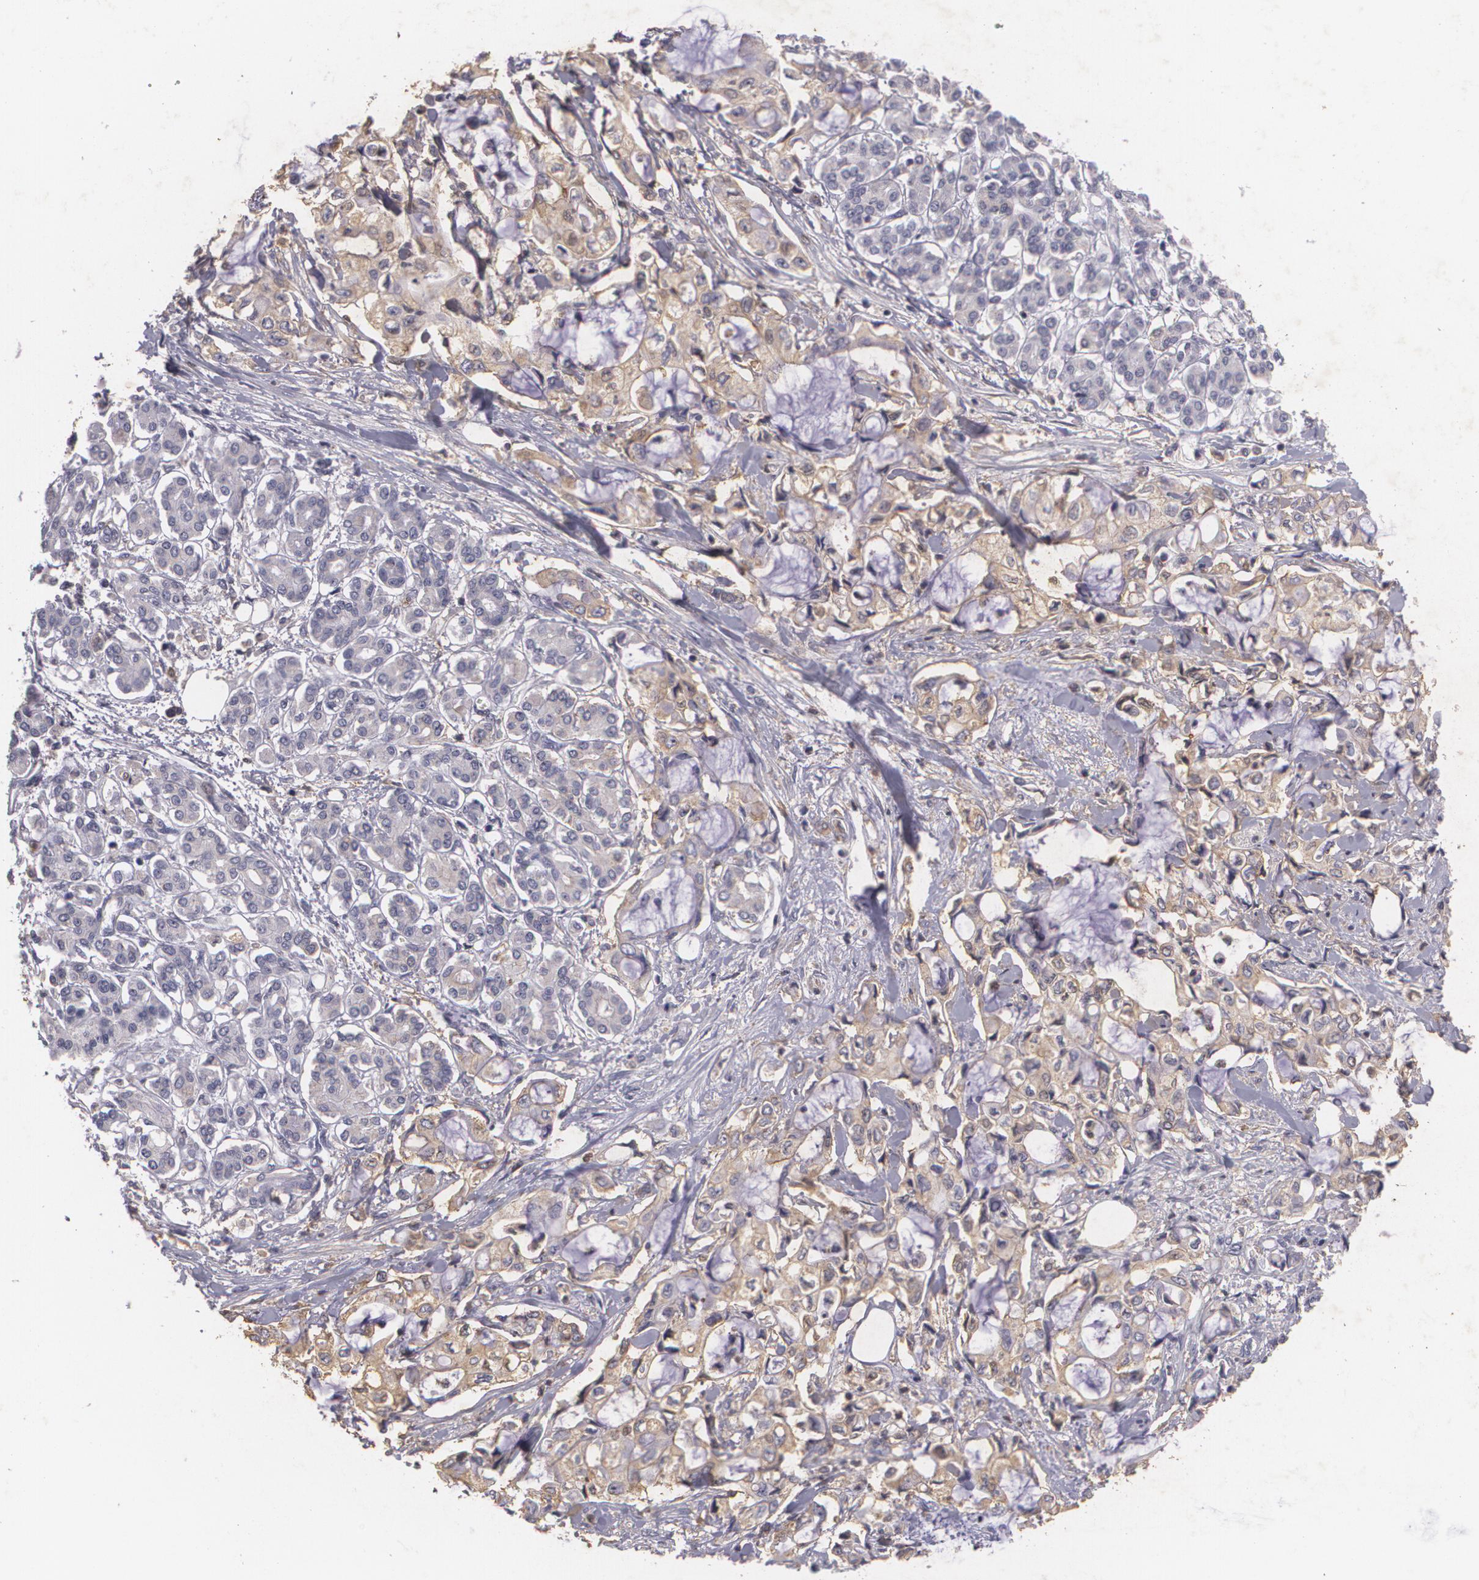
{"staining": {"intensity": "weak", "quantity": ">75%", "location": "cytoplasmic/membranous"}, "tissue": "pancreatic cancer", "cell_type": "Tumor cells", "image_type": "cancer", "snomed": [{"axis": "morphology", "description": "Adenocarcinoma, NOS"}, {"axis": "topography", "description": "Pancreas"}], "caption": "Immunohistochemistry (IHC) of human pancreatic cancer exhibits low levels of weak cytoplasmic/membranous staining in about >75% of tumor cells.", "gene": "KCNA4", "patient": {"sex": "female", "age": 70}}